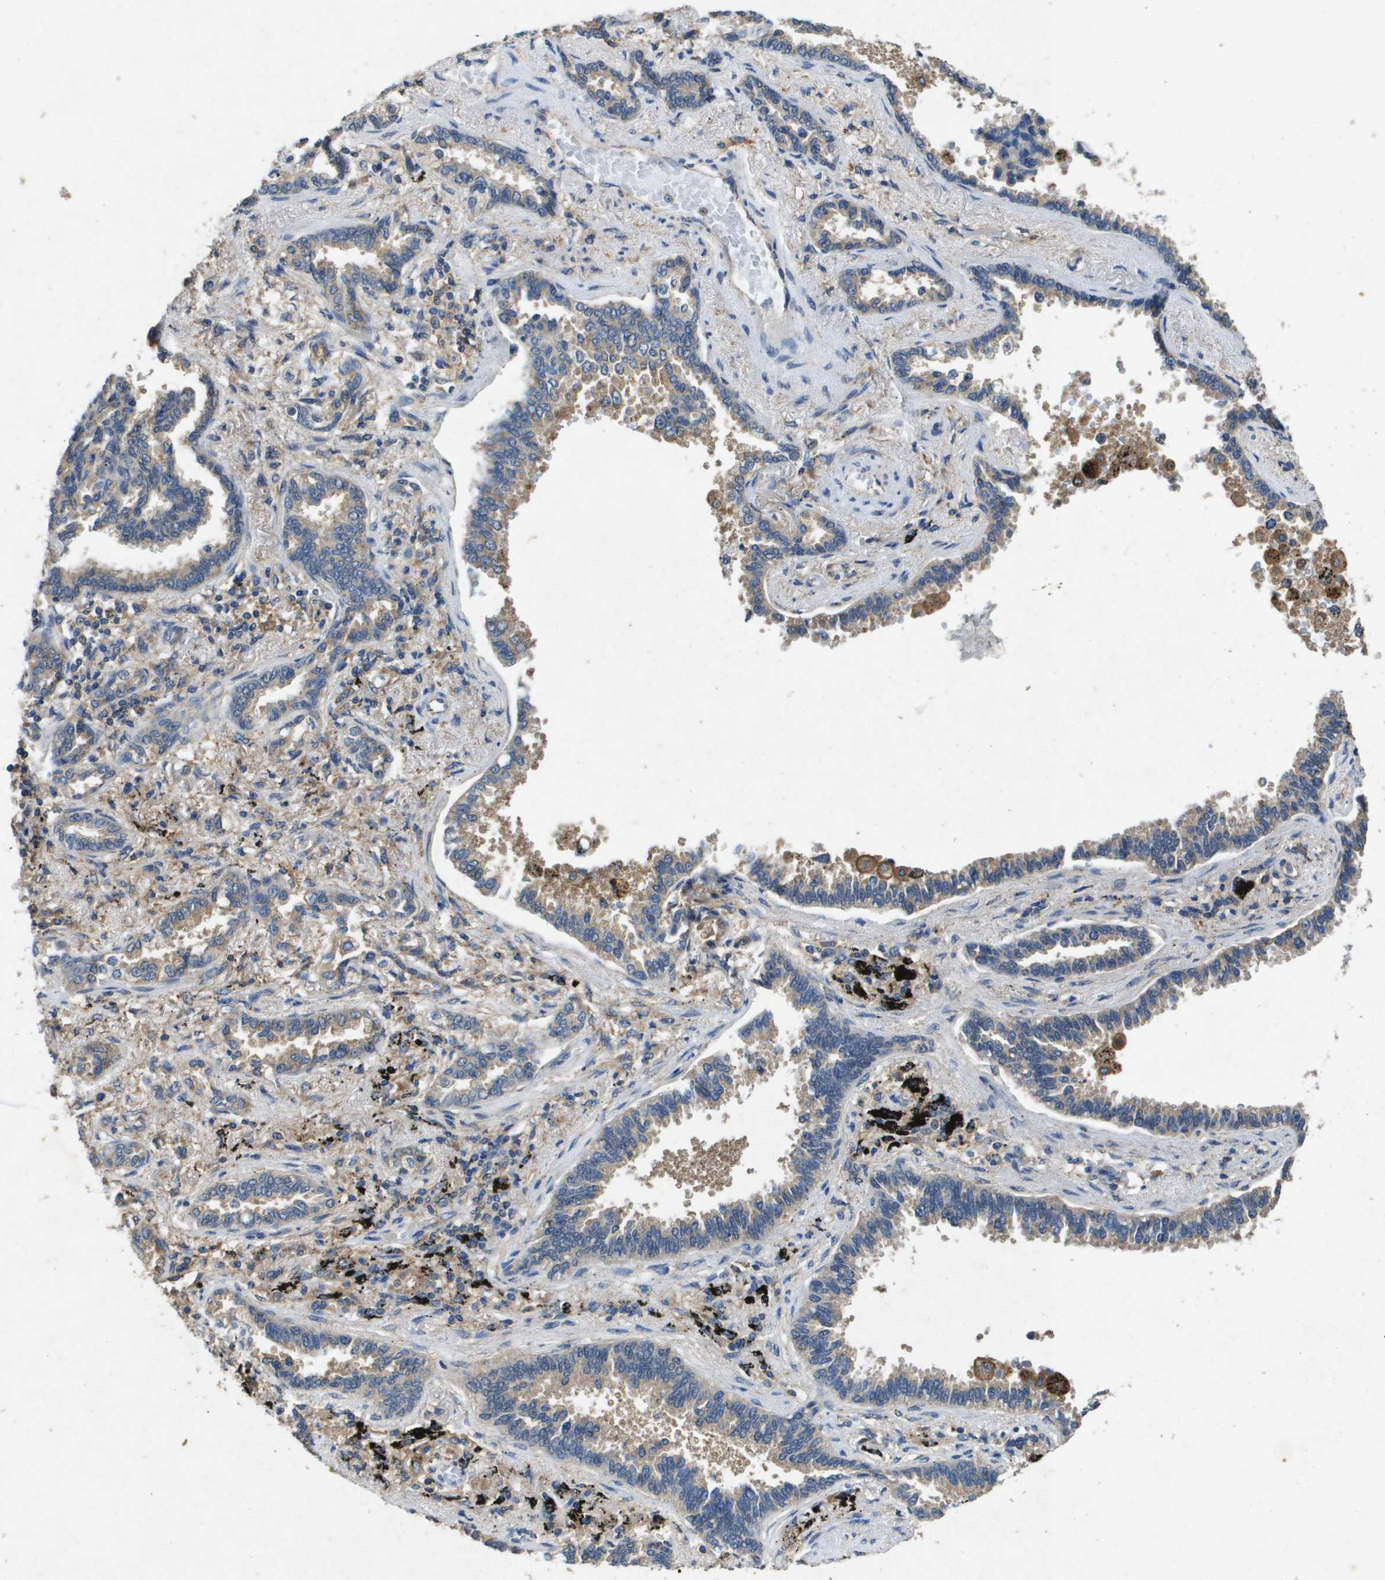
{"staining": {"intensity": "weak", "quantity": "25%-75%", "location": "cytoplasmic/membranous"}, "tissue": "lung cancer", "cell_type": "Tumor cells", "image_type": "cancer", "snomed": [{"axis": "morphology", "description": "Normal tissue, NOS"}, {"axis": "morphology", "description": "Adenocarcinoma, NOS"}, {"axis": "topography", "description": "Lung"}], "caption": "Immunohistochemistry (DAB (3,3'-diaminobenzidine)) staining of adenocarcinoma (lung) demonstrates weak cytoplasmic/membranous protein positivity in about 25%-75% of tumor cells. (DAB IHC, brown staining for protein, blue staining for nuclei).", "gene": "PTPRT", "patient": {"sex": "male", "age": 59}}